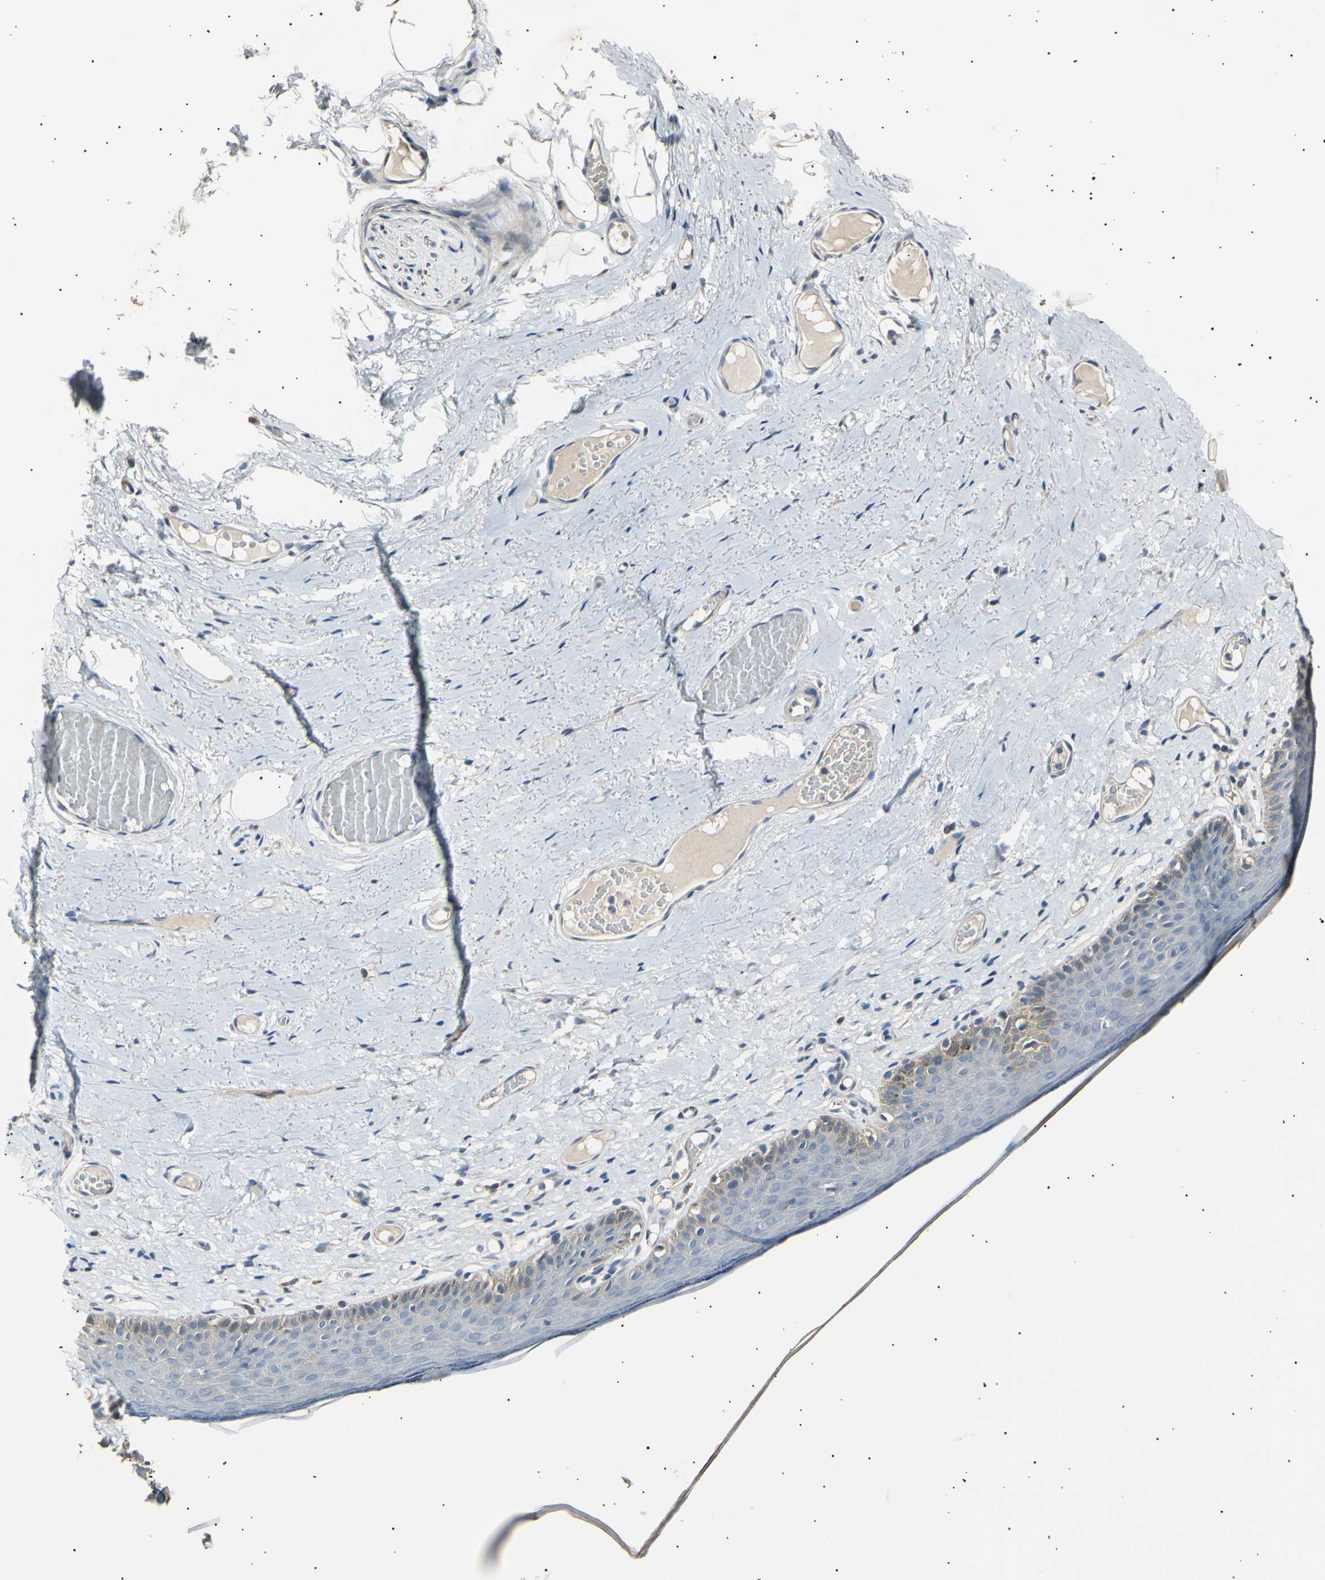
{"staining": {"intensity": "negative", "quantity": "none", "location": "none"}, "tissue": "skin", "cell_type": "Epidermal cells", "image_type": "normal", "snomed": [{"axis": "morphology", "description": "Normal tissue, NOS"}, {"axis": "topography", "description": "Vulva"}], "caption": "Immunohistochemical staining of benign skin reveals no significant expression in epidermal cells. The staining is performed using DAB brown chromogen with nuclei counter-stained in using hematoxylin.", "gene": "LDLR", "patient": {"sex": "female", "age": 54}}